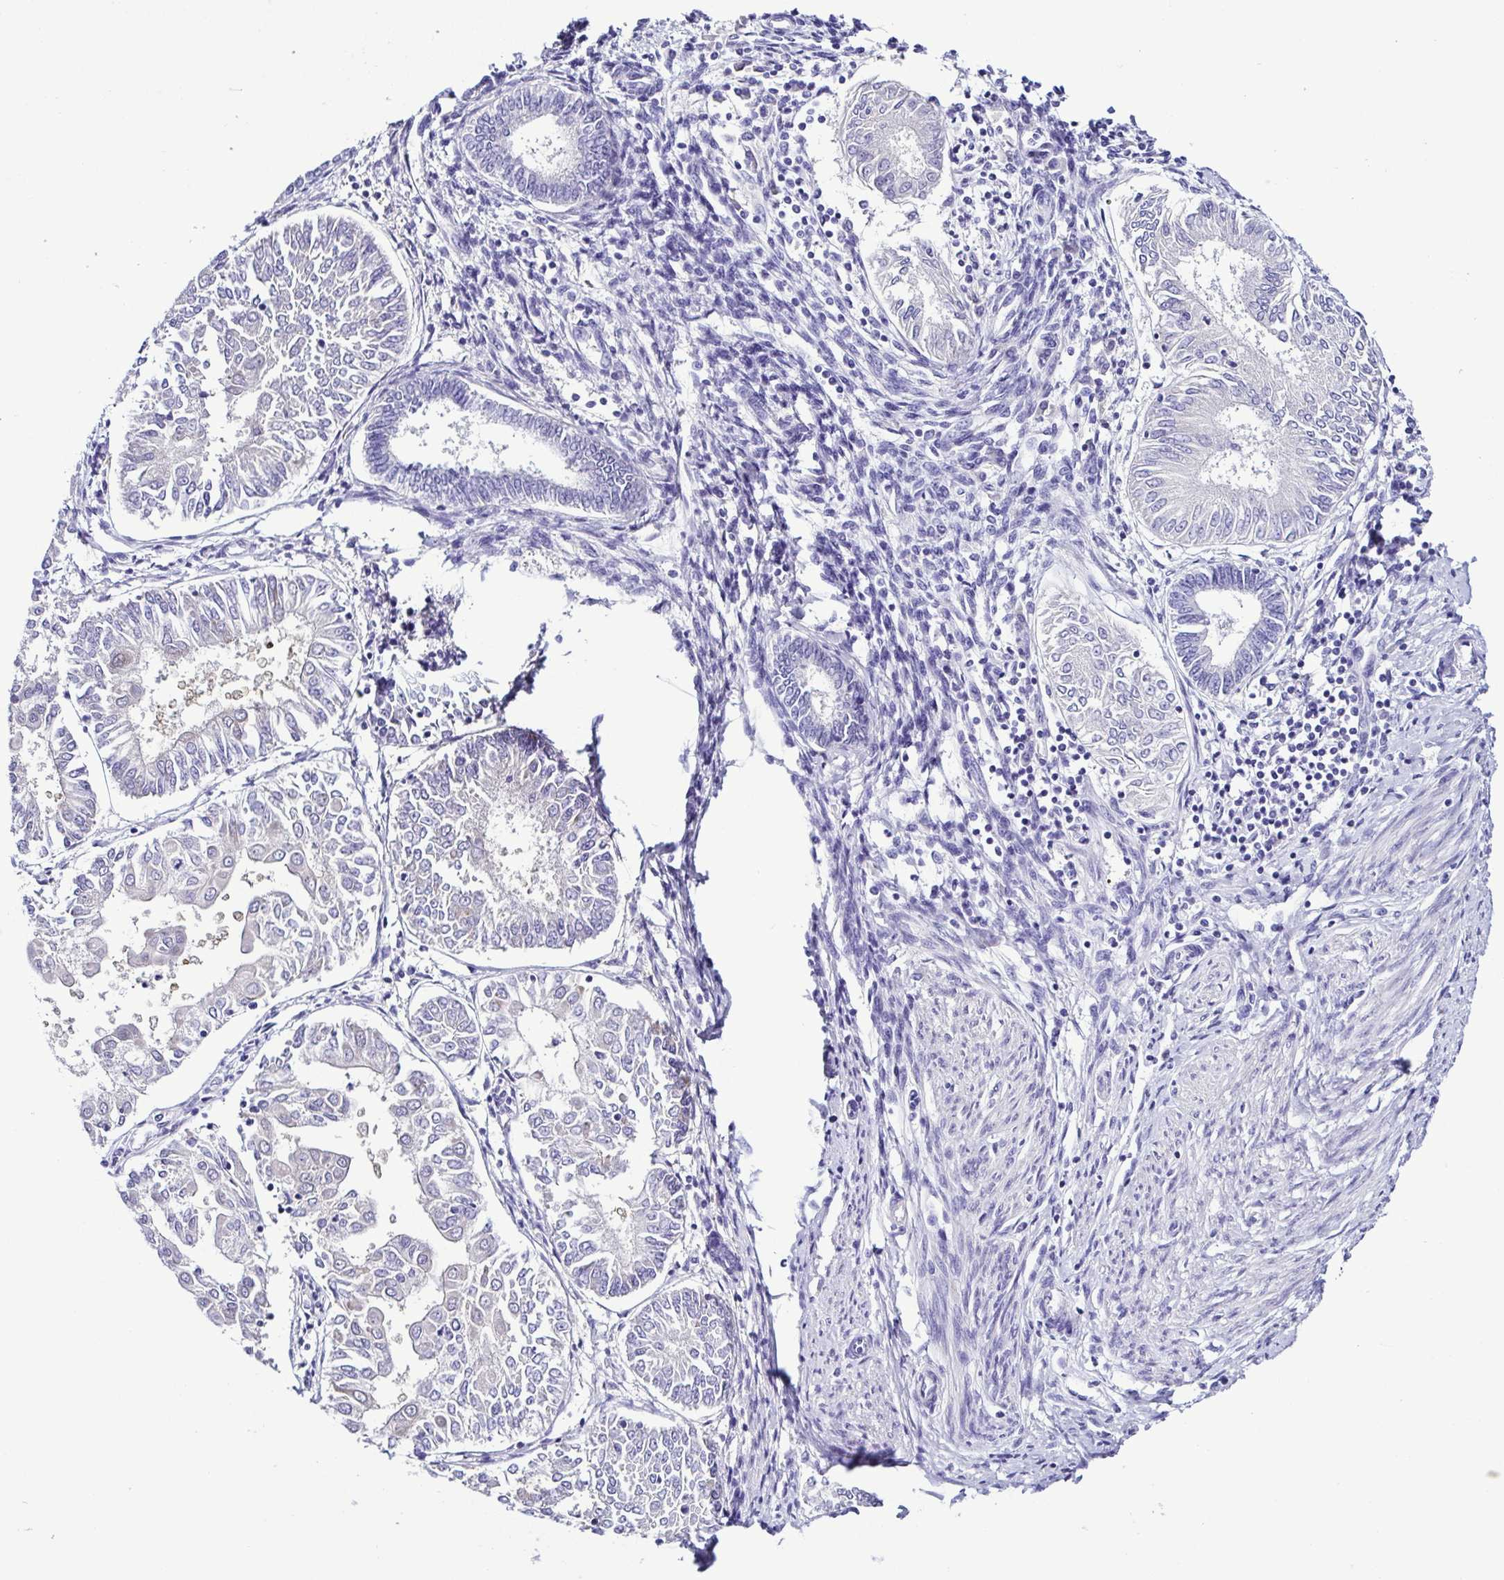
{"staining": {"intensity": "negative", "quantity": "none", "location": "none"}, "tissue": "endometrial cancer", "cell_type": "Tumor cells", "image_type": "cancer", "snomed": [{"axis": "morphology", "description": "Adenocarcinoma, NOS"}, {"axis": "topography", "description": "Endometrium"}], "caption": "This is an IHC image of human adenocarcinoma (endometrial). There is no expression in tumor cells.", "gene": "SRL", "patient": {"sex": "female", "age": 68}}